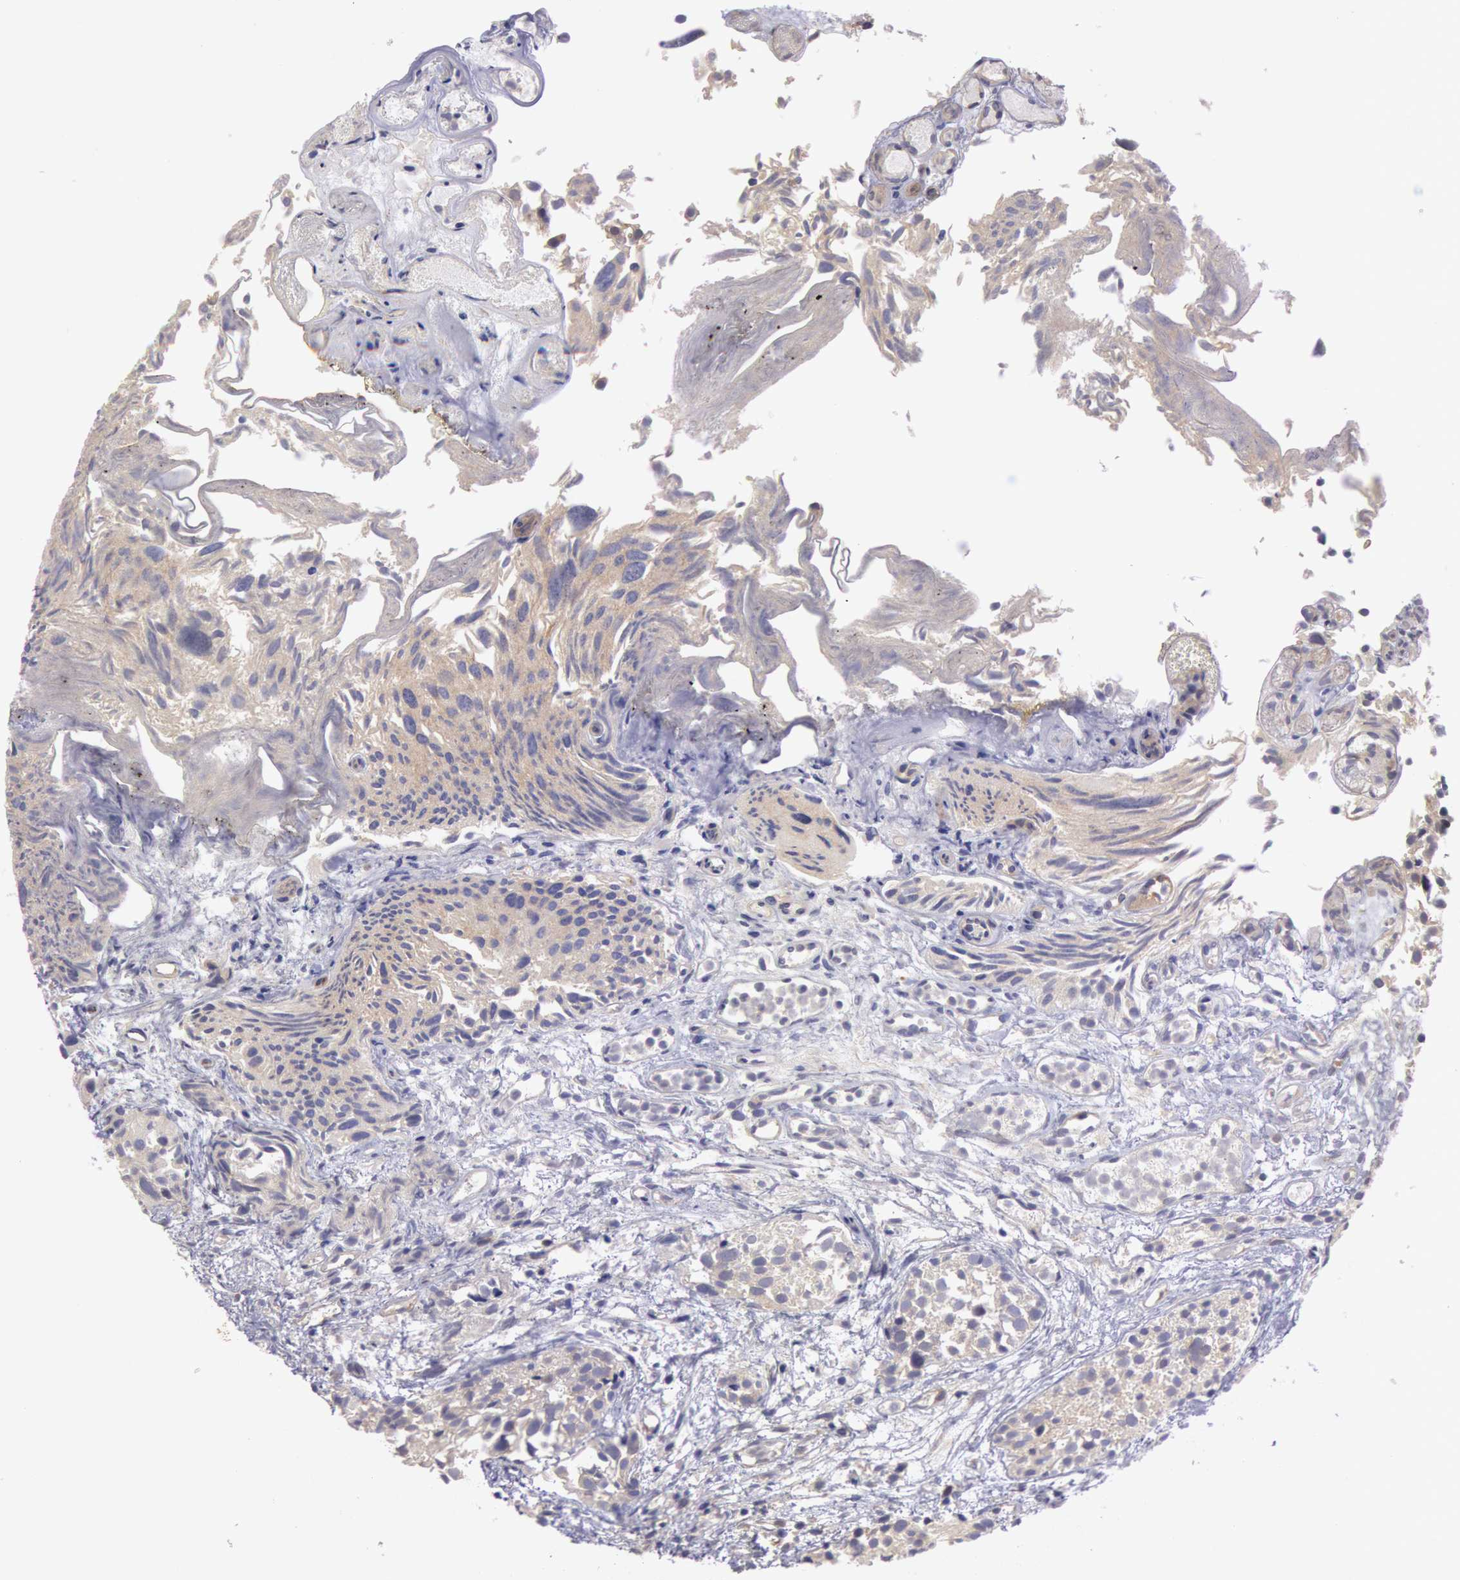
{"staining": {"intensity": "negative", "quantity": "none", "location": "none"}, "tissue": "urothelial cancer", "cell_type": "Tumor cells", "image_type": "cancer", "snomed": [{"axis": "morphology", "description": "Urothelial carcinoma, High grade"}, {"axis": "topography", "description": "Urinary bladder"}], "caption": "IHC histopathology image of urothelial cancer stained for a protein (brown), which shows no staining in tumor cells.", "gene": "AMOTL1", "patient": {"sex": "female", "age": 78}}